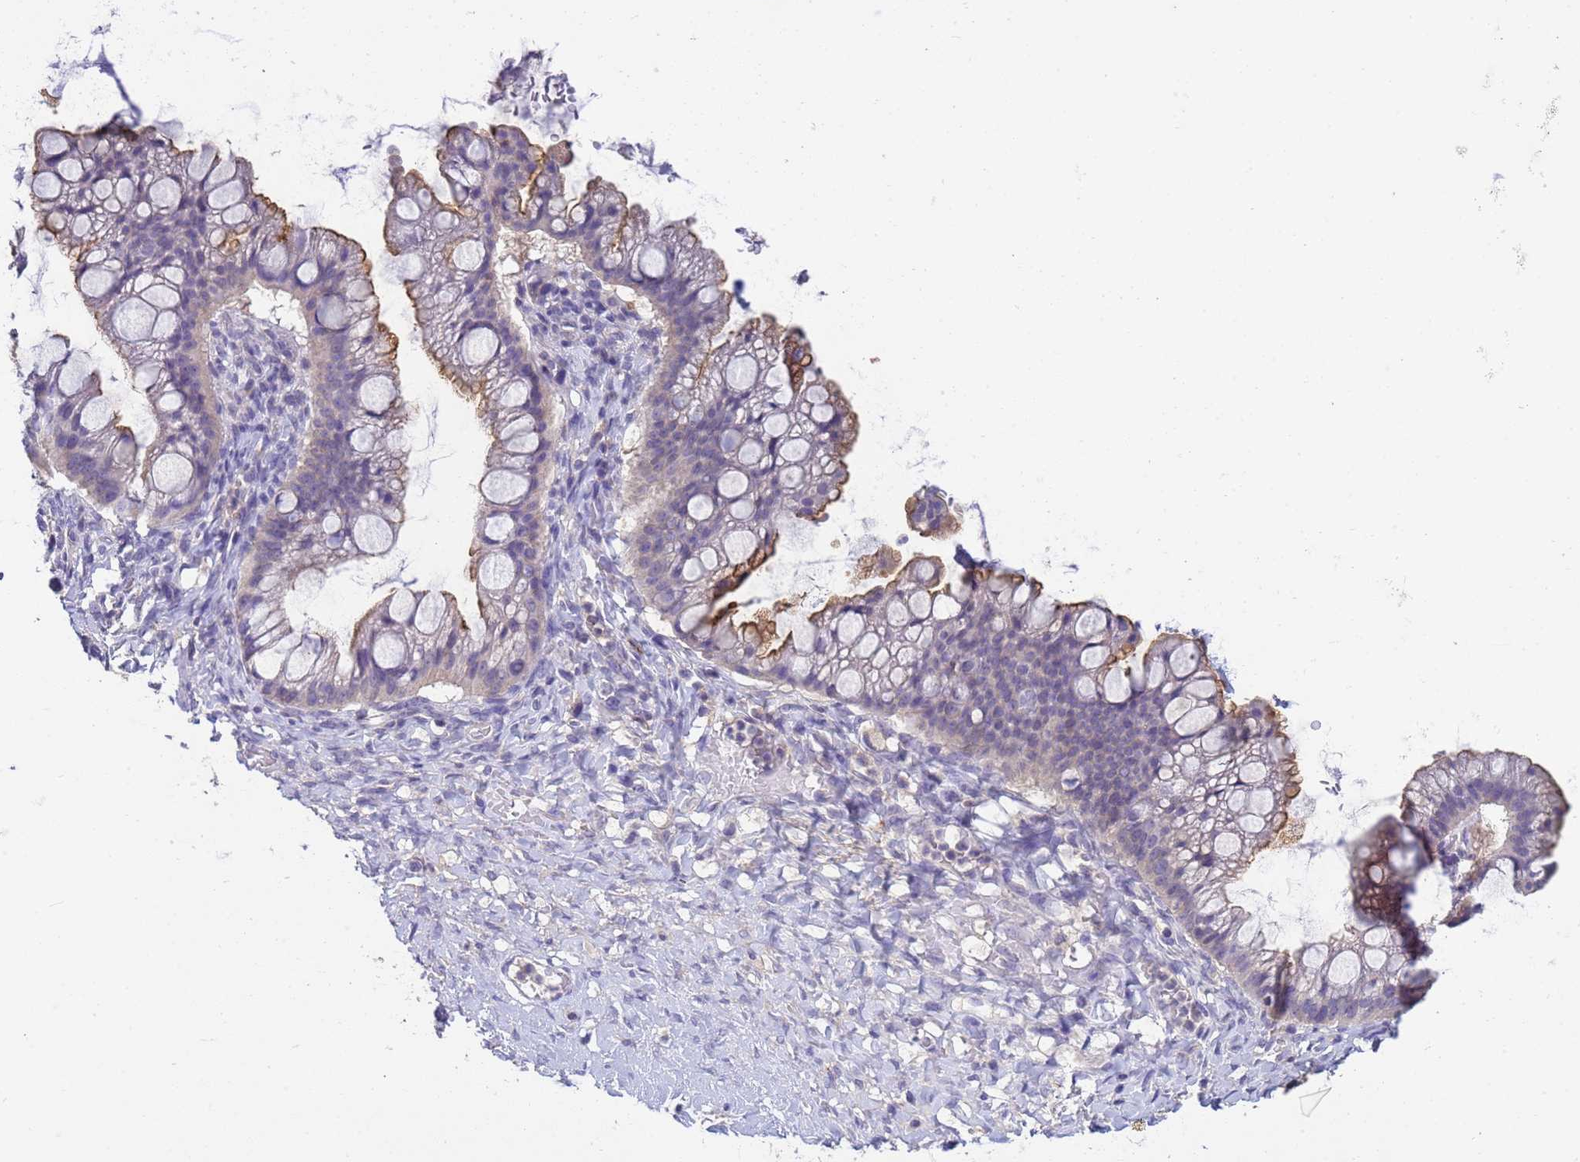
{"staining": {"intensity": "moderate", "quantity": "25%-75%", "location": "cytoplasmic/membranous"}, "tissue": "ovarian cancer", "cell_type": "Tumor cells", "image_type": "cancer", "snomed": [{"axis": "morphology", "description": "Cystadenocarcinoma, mucinous, NOS"}, {"axis": "topography", "description": "Ovary"}], "caption": "Immunohistochemistry (IHC) image of neoplastic tissue: human mucinous cystadenocarcinoma (ovarian) stained using immunohistochemistry (IHC) exhibits medium levels of moderate protein expression localized specifically in the cytoplasmic/membranous of tumor cells, appearing as a cytoplasmic/membranous brown color.", "gene": "KLHL13", "patient": {"sex": "female", "age": 73}}